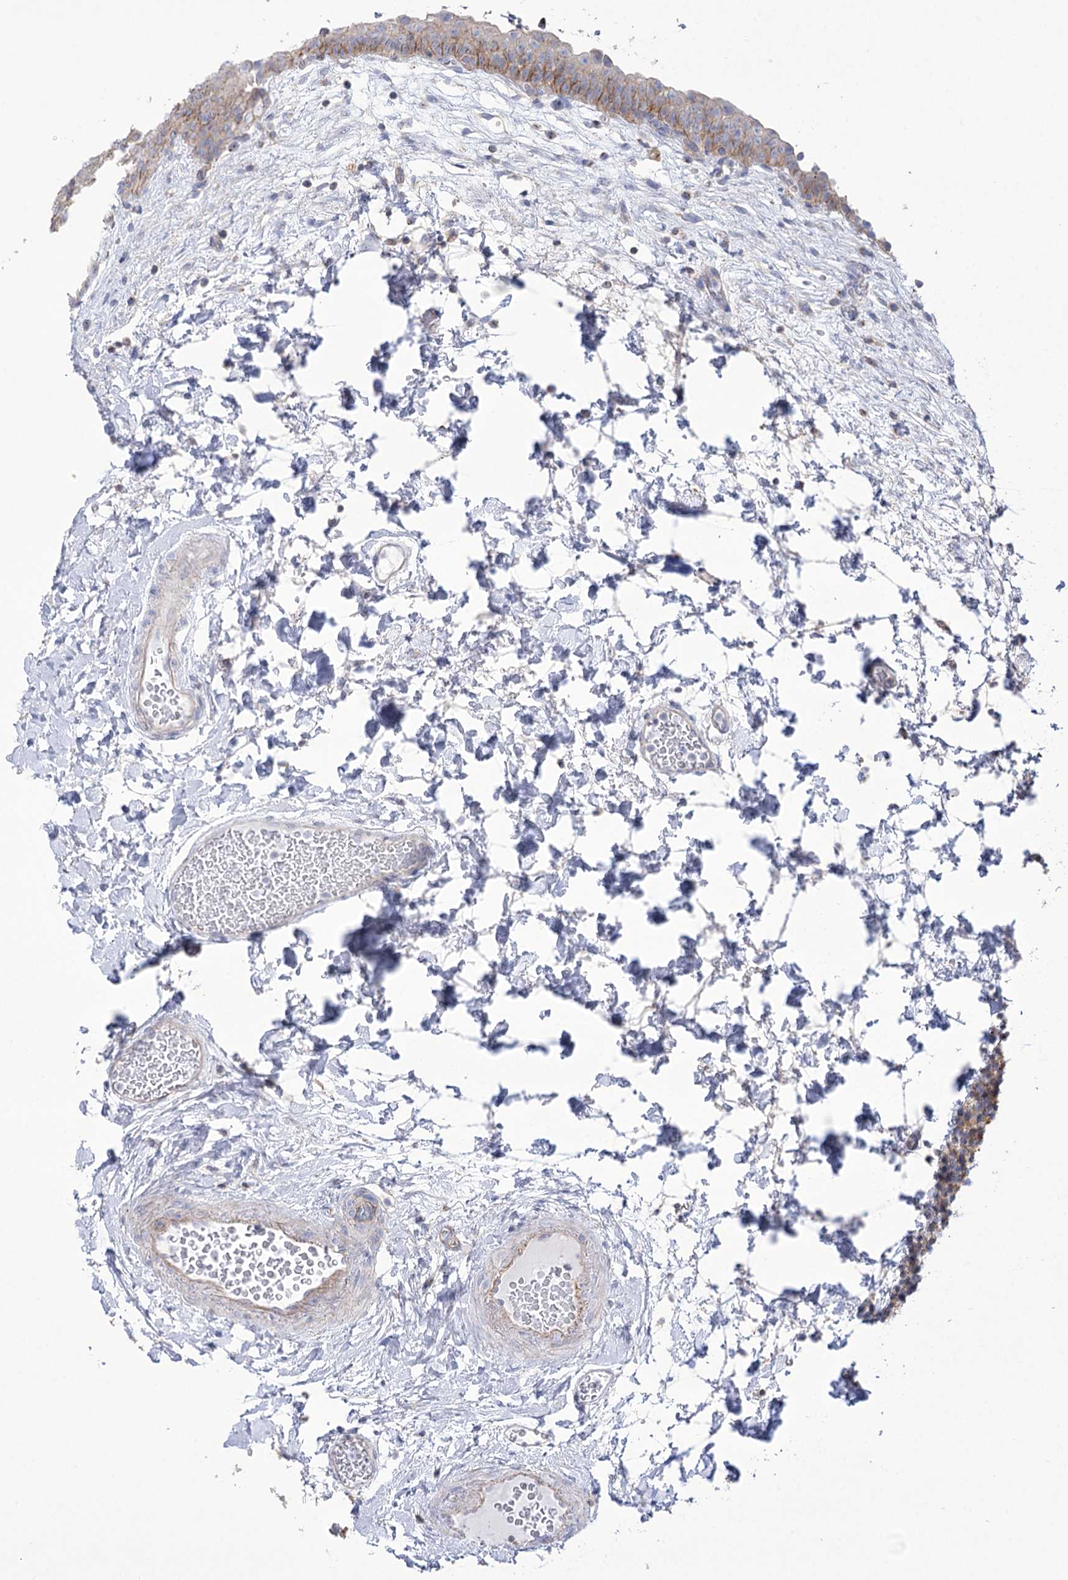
{"staining": {"intensity": "moderate", "quantity": "25%-75%", "location": "cytoplasmic/membranous"}, "tissue": "urinary bladder", "cell_type": "Urothelial cells", "image_type": "normal", "snomed": [{"axis": "morphology", "description": "Normal tissue, NOS"}, {"axis": "topography", "description": "Urinary bladder"}], "caption": "Brown immunohistochemical staining in unremarkable urinary bladder reveals moderate cytoplasmic/membranous staining in about 25%-75% of urothelial cells.", "gene": "FAM216A", "patient": {"sex": "male", "age": 83}}